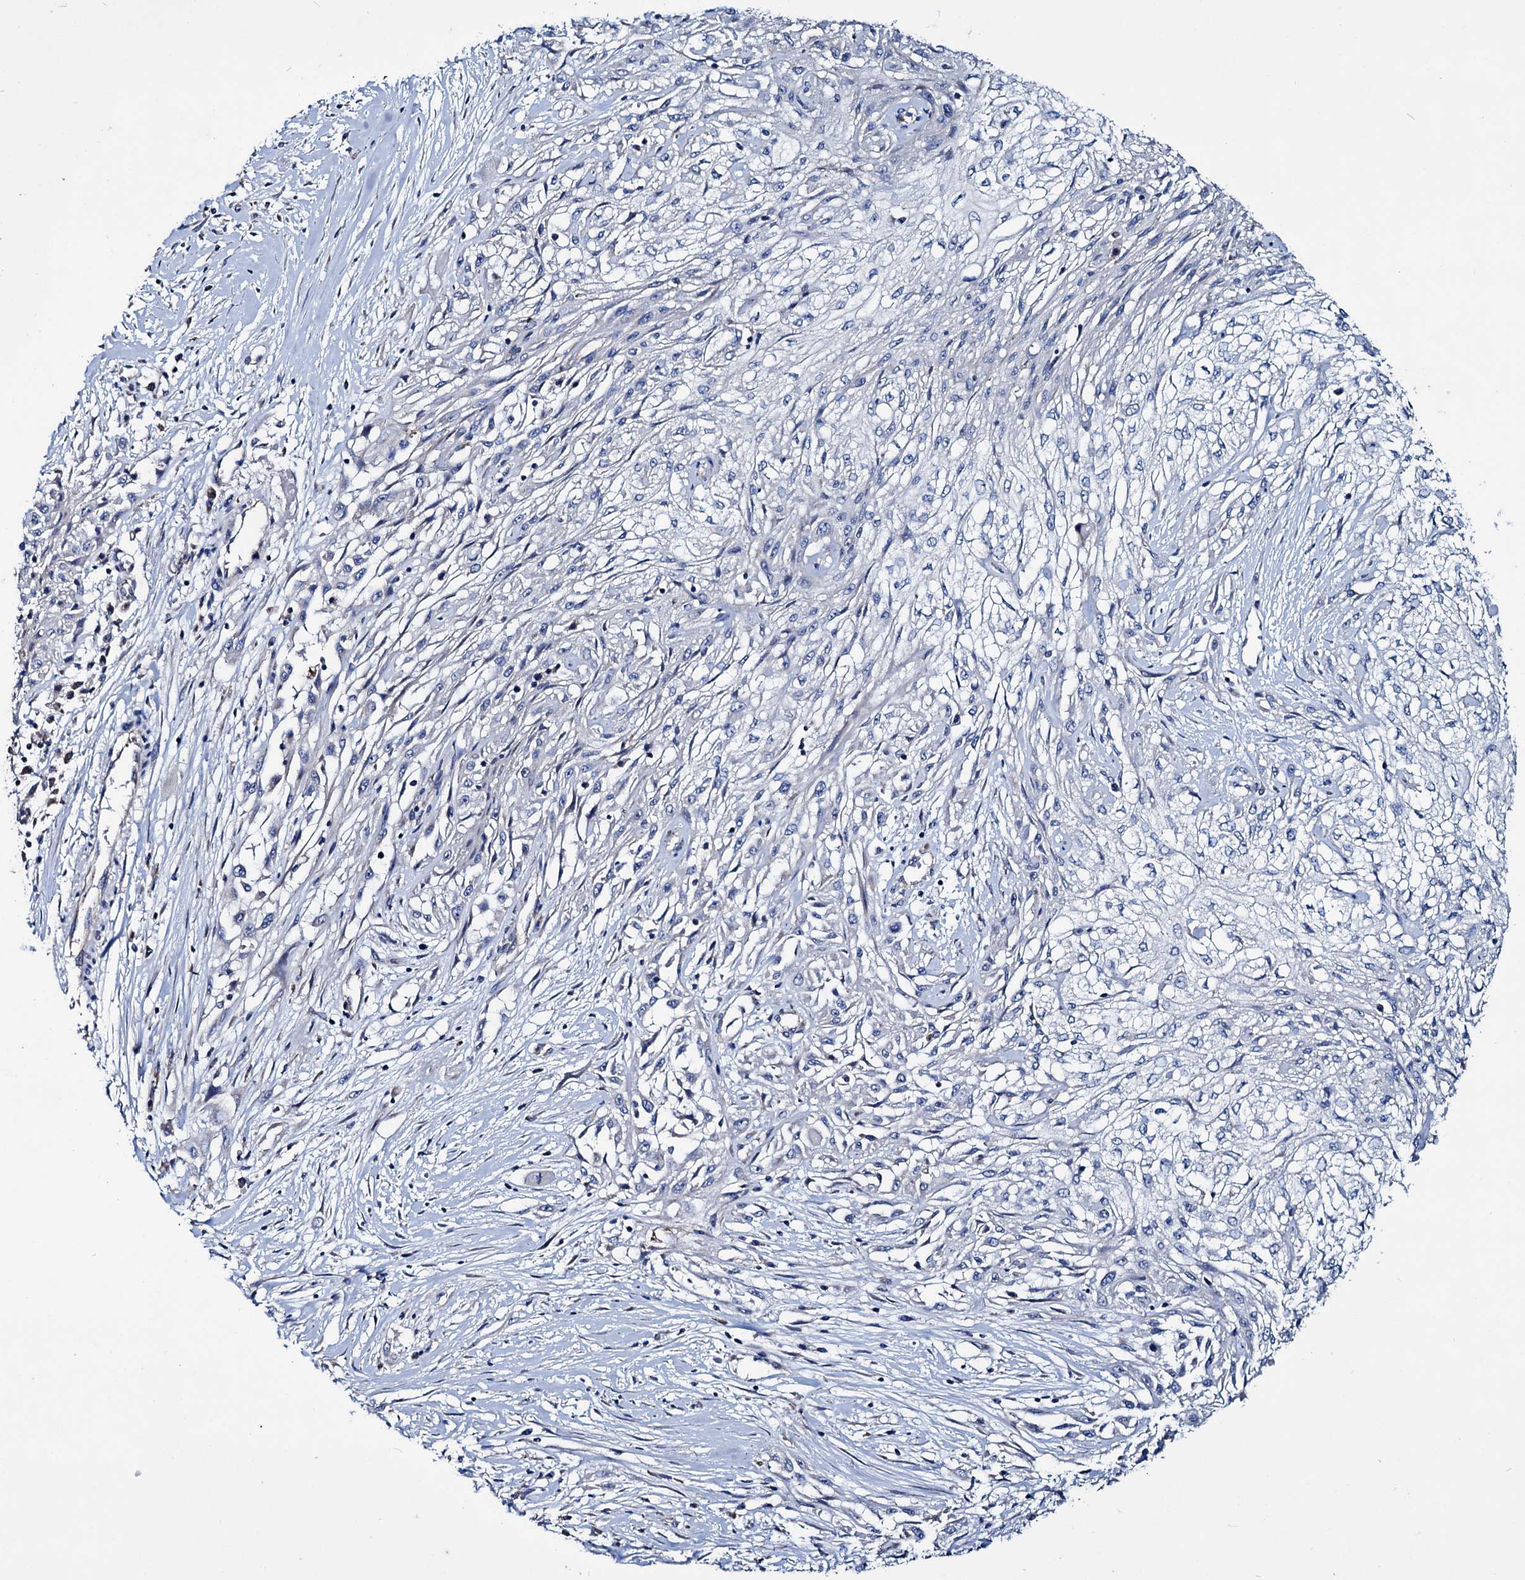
{"staining": {"intensity": "negative", "quantity": "none", "location": "none"}, "tissue": "skin cancer", "cell_type": "Tumor cells", "image_type": "cancer", "snomed": [{"axis": "morphology", "description": "Squamous cell carcinoma, NOS"}, {"axis": "morphology", "description": "Squamous cell carcinoma, metastatic, NOS"}, {"axis": "topography", "description": "Skin"}, {"axis": "topography", "description": "Lymph node"}], "caption": "The micrograph demonstrates no significant staining in tumor cells of skin metastatic squamous cell carcinoma.", "gene": "EYA4", "patient": {"sex": "male", "age": 75}}